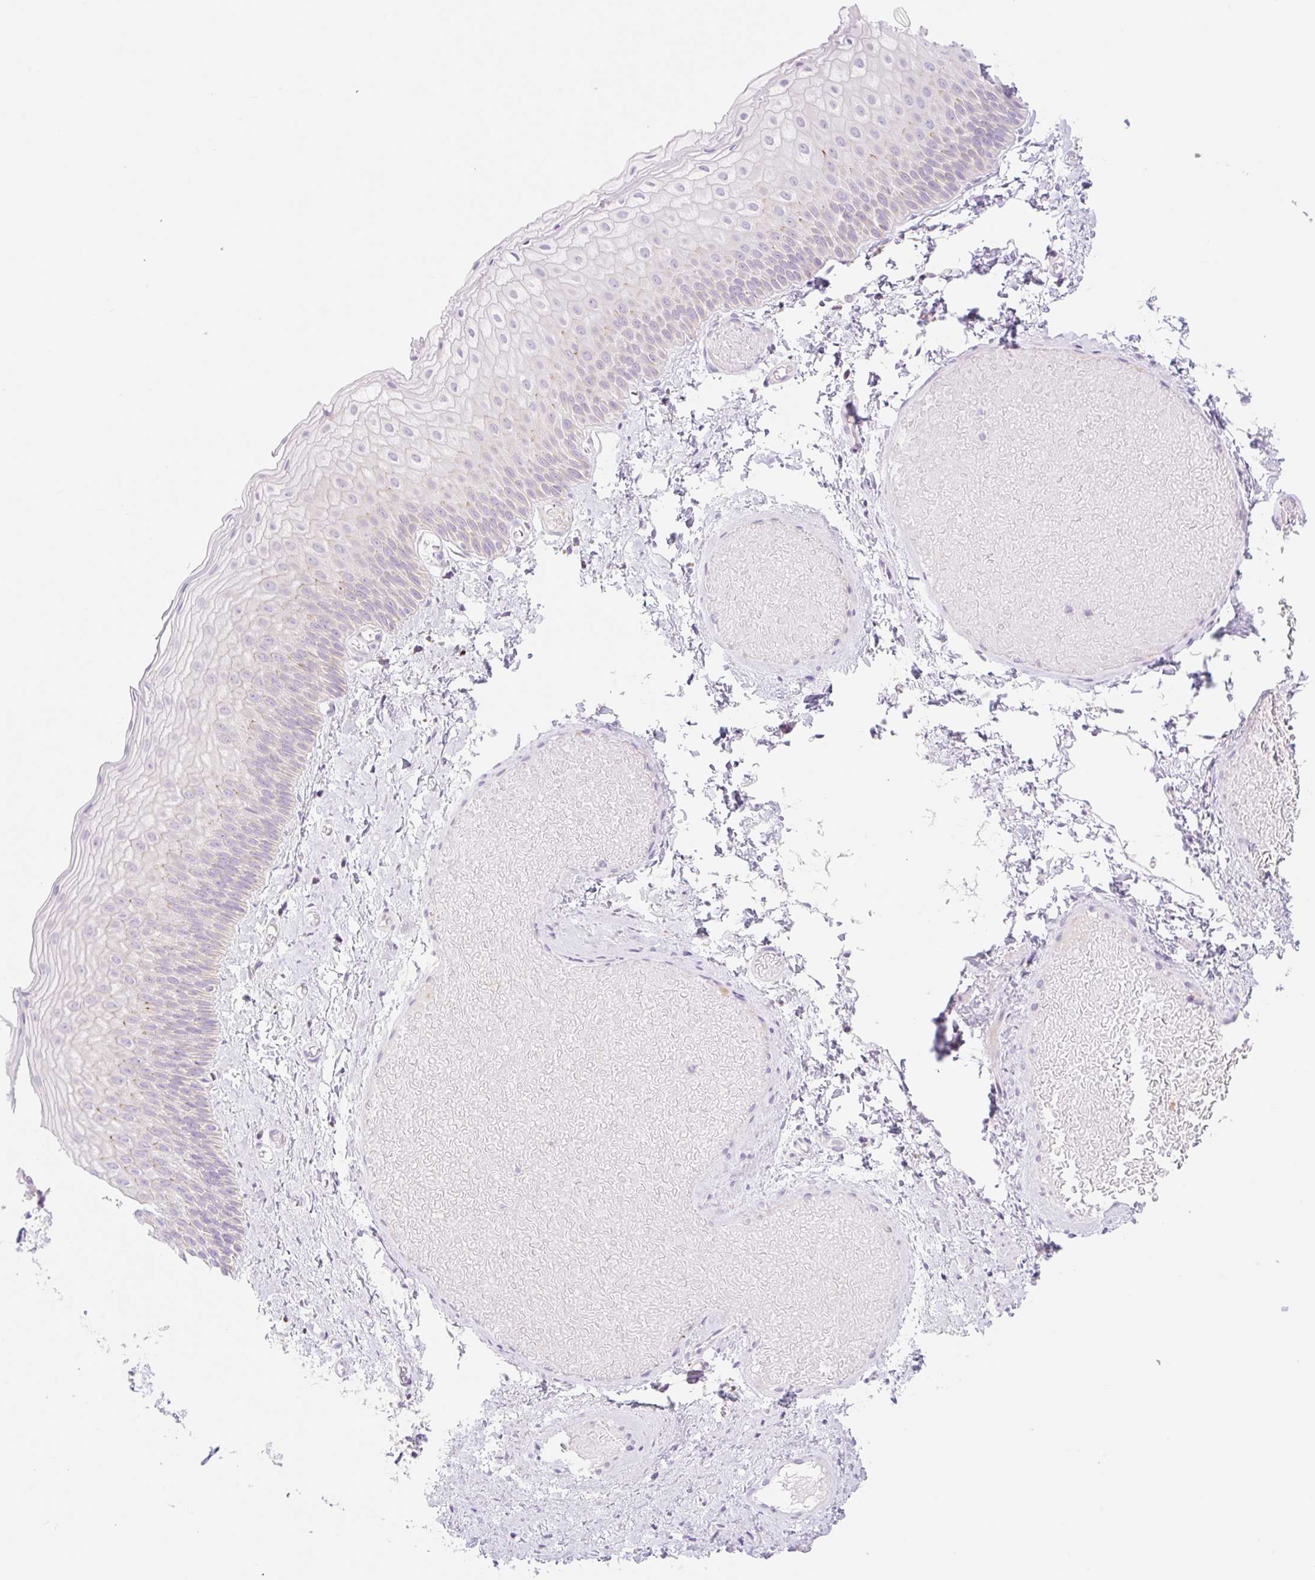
{"staining": {"intensity": "negative", "quantity": "none", "location": "none"}, "tissue": "skin", "cell_type": "Epidermal cells", "image_type": "normal", "snomed": [{"axis": "morphology", "description": "Normal tissue, NOS"}, {"axis": "topography", "description": "Anal"}], "caption": "Human skin stained for a protein using immunohistochemistry (IHC) demonstrates no positivity in epidermal cells.", "gene": "FOCAD", "patient": {"sex": "female", "age": 40}}